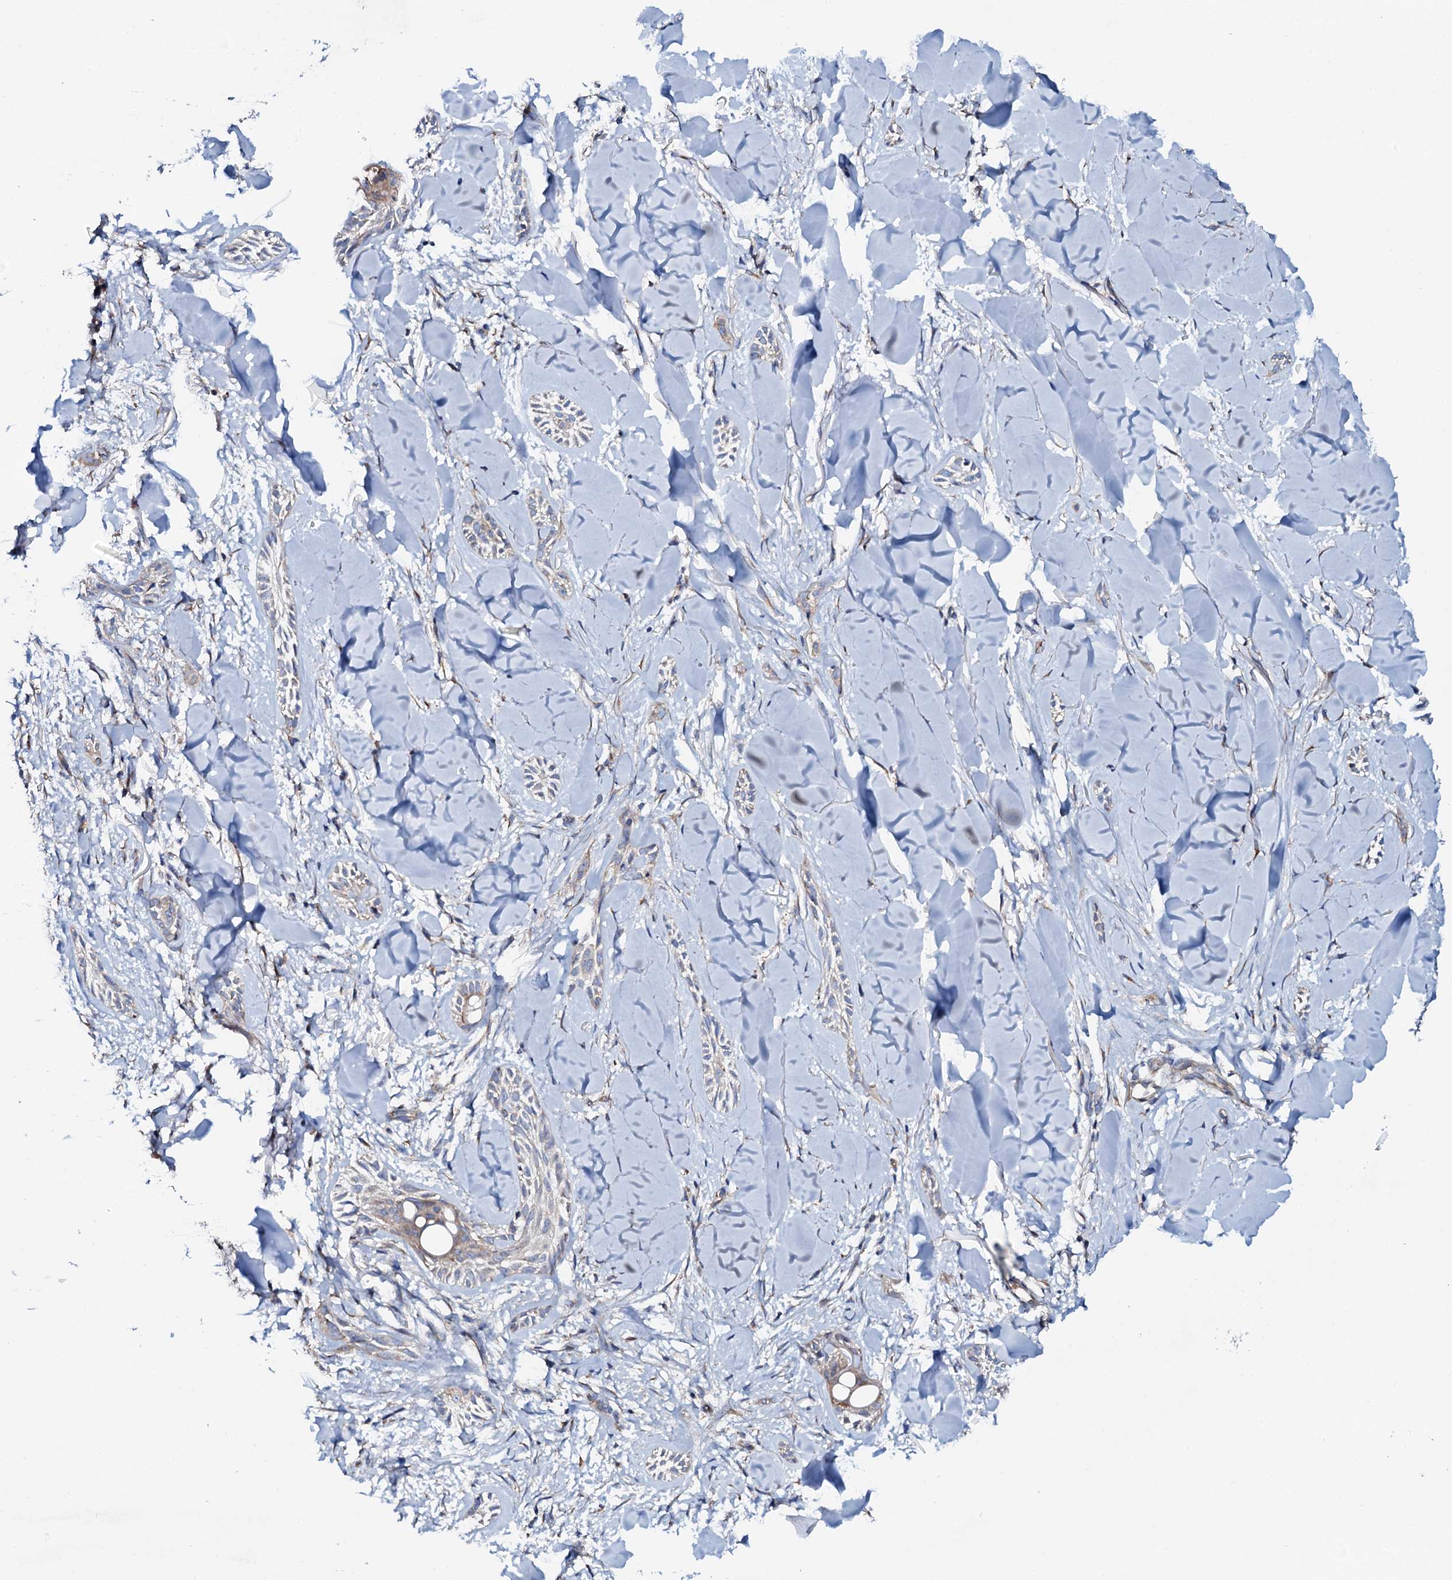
{"staining": {"intensity": "weak", "quantity": "<25%", "location": "cytoplasmic/membranous"}, "tissue": "skin cancer", "cell_type": "Tumor cells", "image_type": "cancer", "snomed": [{"axis": "morphology", "description": "Basal cell carcinoma"}, {"axis": "topography", "description": "Skin"}], "caption": "This is an immunohistochemistry (IHC) photomicrograph of skin basal cell carcinoma. There is no expression in tumor cells.", "gene": "STARD13", "patient": {"sex": "female", "age": 59}}